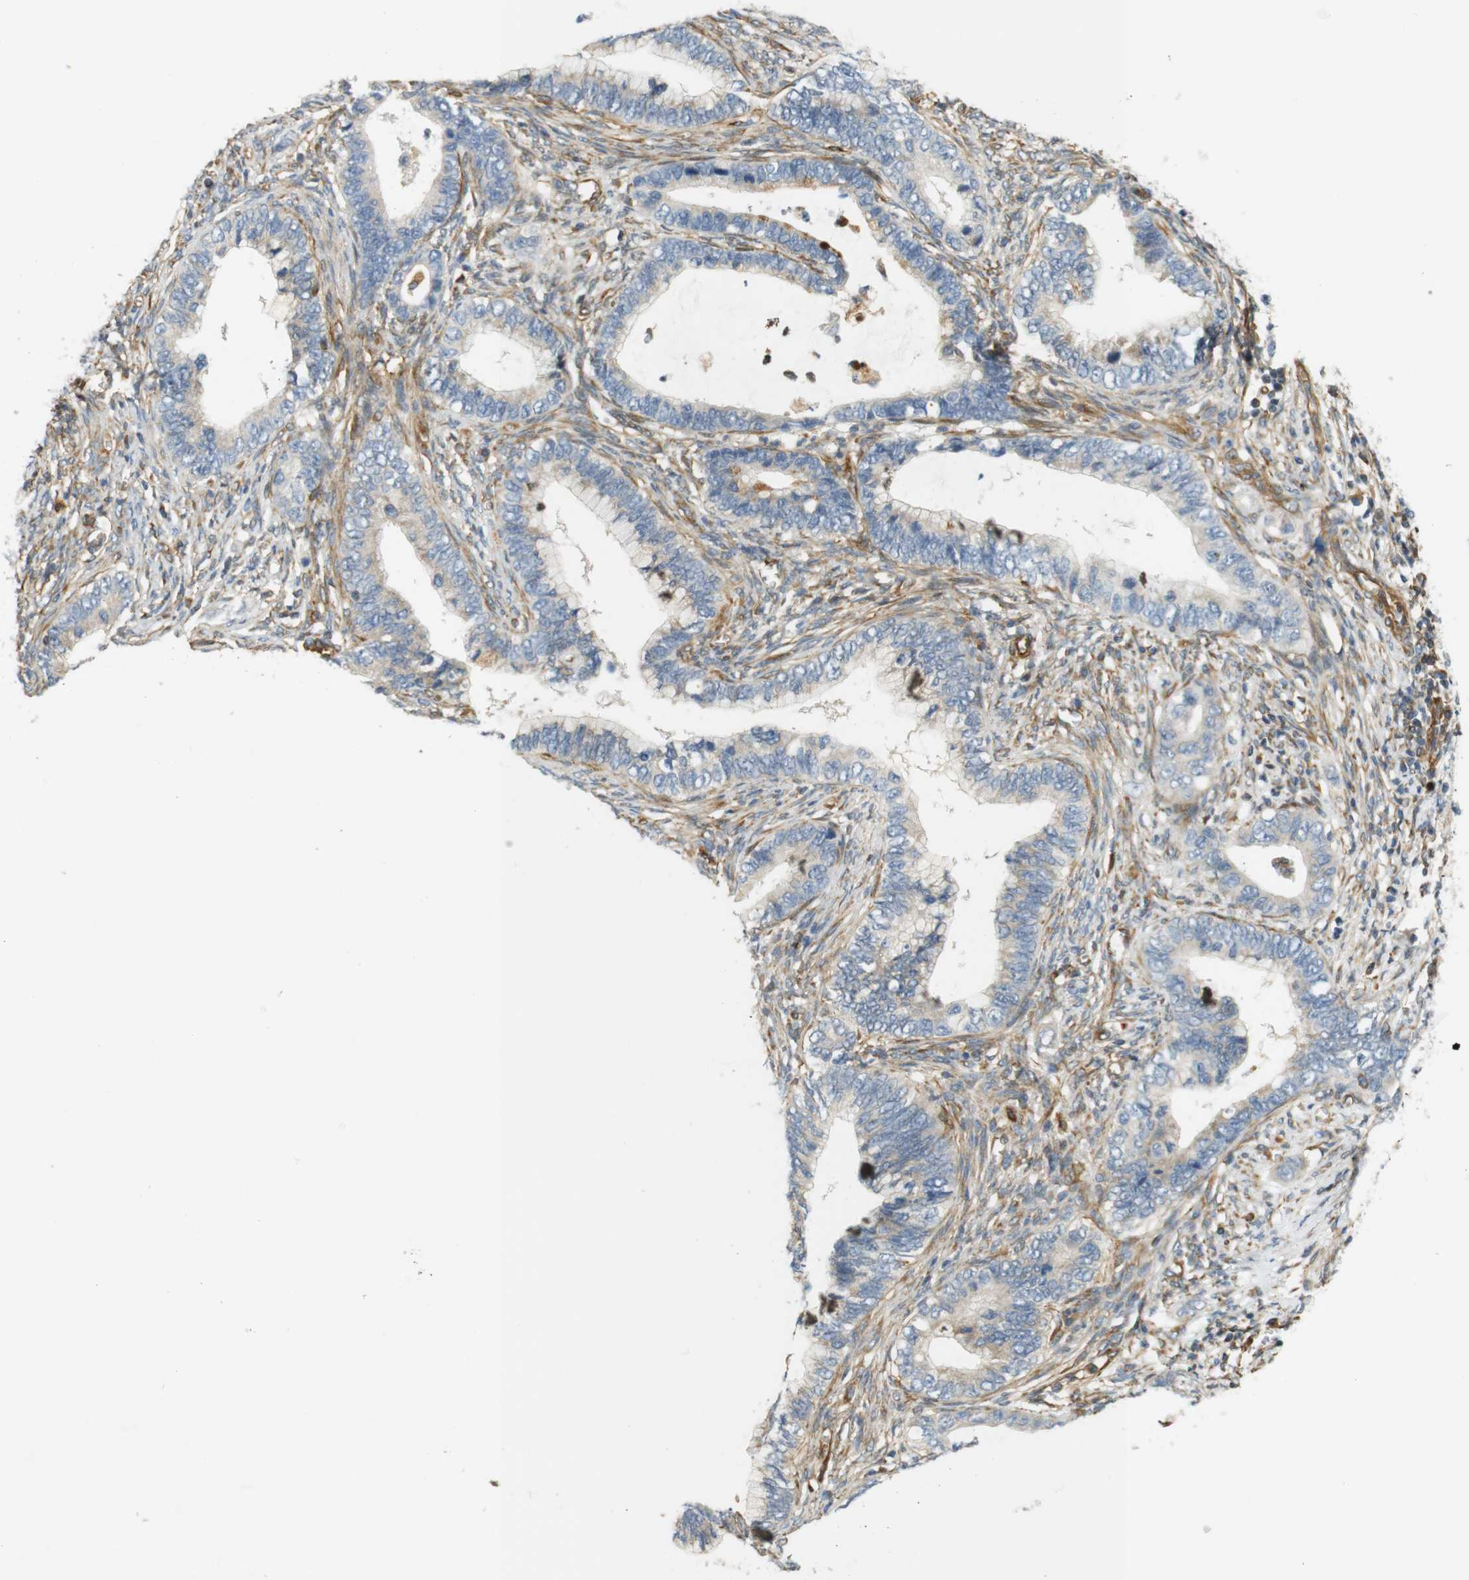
{"staining": {"intensity": "negative", "quantity": "none", "location": "none"}, "tissue": "cervical cancer", "cell_type": "Tumor cells", "image_type": "cancer", "snomed": [{"axis": "morphology", "description": "Adenocarcinoma, NOS"}, {"axis": "topography", "description": "Cervix"}], "caption": "Cervical cancer (adenocarcinoma) was stained to show a protein in brown. There is no significant staining in tumor cells. (IHC, brightfield microscopy, high magnification).", "gene": "CYTH3", "patient": {"sex": "female", "age": 44}}